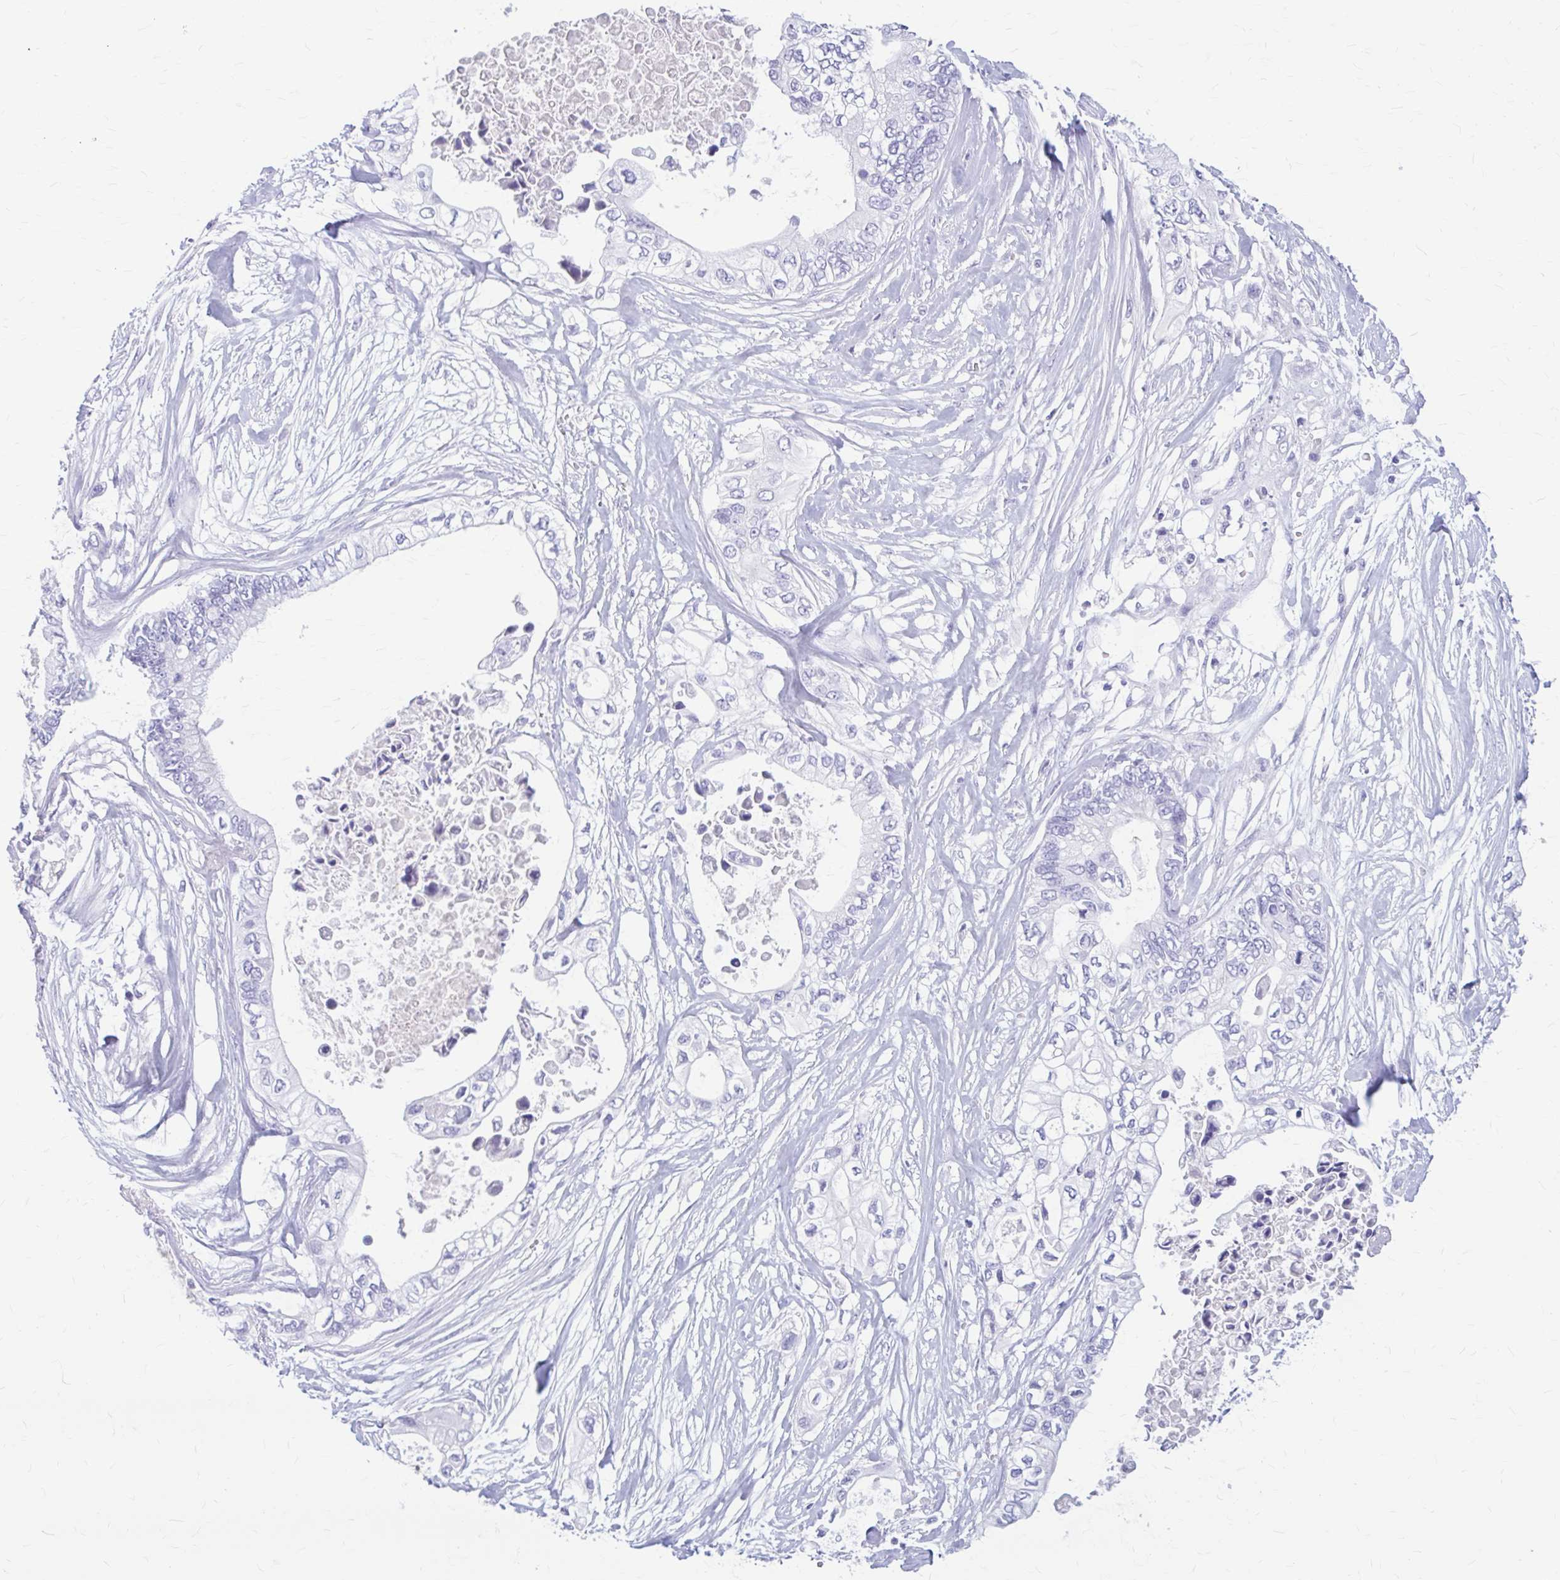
{"staining": {"intensity": "negative", "quantity": "none", "location": "none"}, "tissue": "pancreatic cancer", "cell_type": "Tumor cells", "image_type": "cancer", "snomed": [{"axis": "morphology", "description": "Adenocarcinoma, NOS"}, {"axis": "topography", "description": "Pancreas"}], "caption": "This is a image of immunohistochemistry staining of pancreatic cancer (adenocarcinoma), which shows no staining in tumor cells. (Stains: DAB (3,3'-diaminobenzidine) immunohistochemistry (IHC) with hematoxylin counter stain, Microscopy: brightfield microscopy at high magnification).", "gene": "KLHDC7A", "patient": {"sex": "female", "age": 63}}